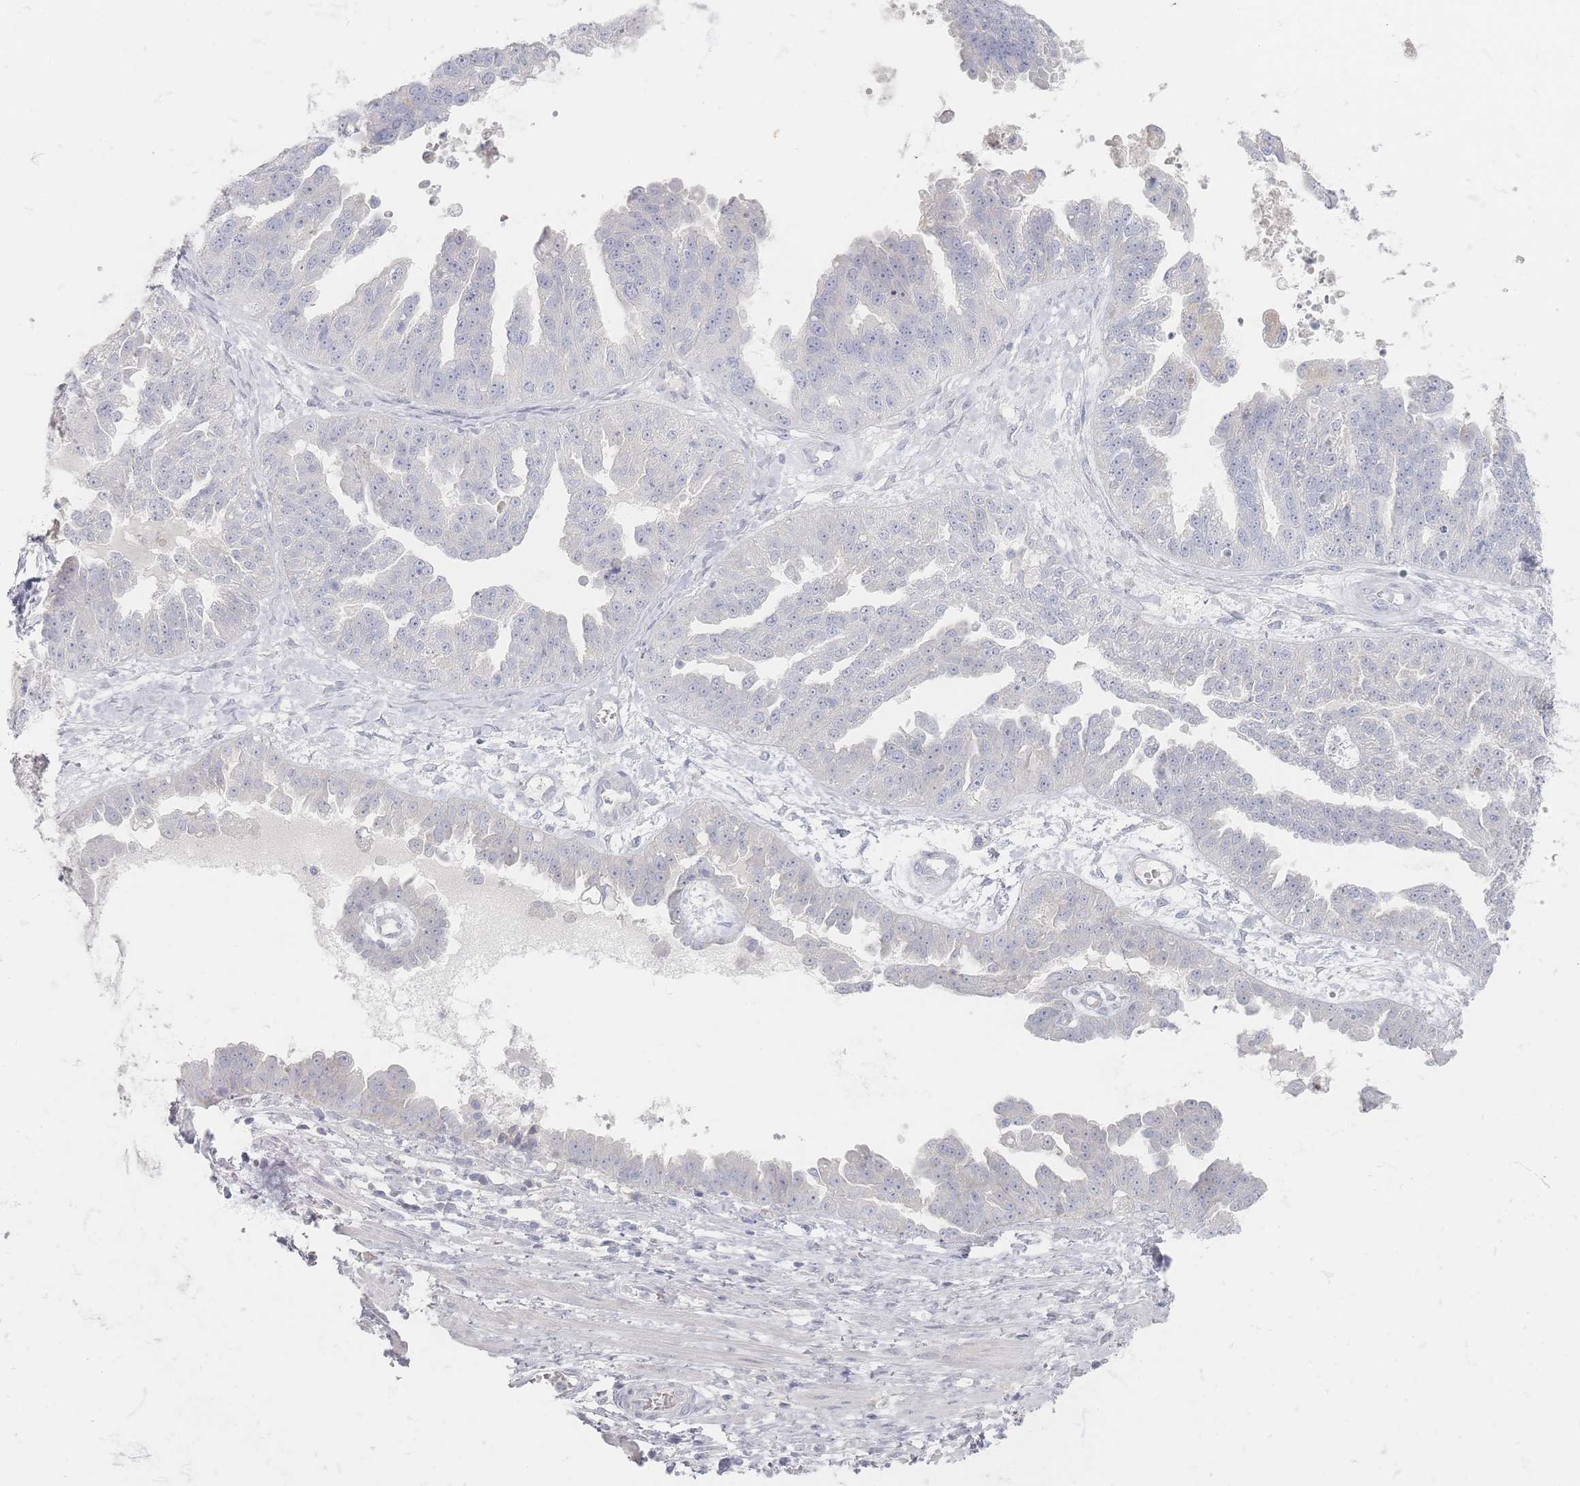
{"staining": {"intensity": "negative", "quantity": "none", "location": "none"}, "tissue": "ovarian cancer", "cell_type": "Tumor cells", "image_type": "cancer", "snomed": [{"axis": "morphology", "description": "Cystadenocarcinoma, serous, NOS"}, {"axis": "topography", "description": "Ovary"}], "caption": "A high-resolution photomicrograph shows immunohistochemistry staining of ovarian serous cystadenocarcinoma, which displays no significant staining in tumor cells. The staining is performed using DAB brown chromogen with nuclei counter-stained in using hematoxylin.", "gene": "CD37", "patient": {"sex": "female", "age": 58}}